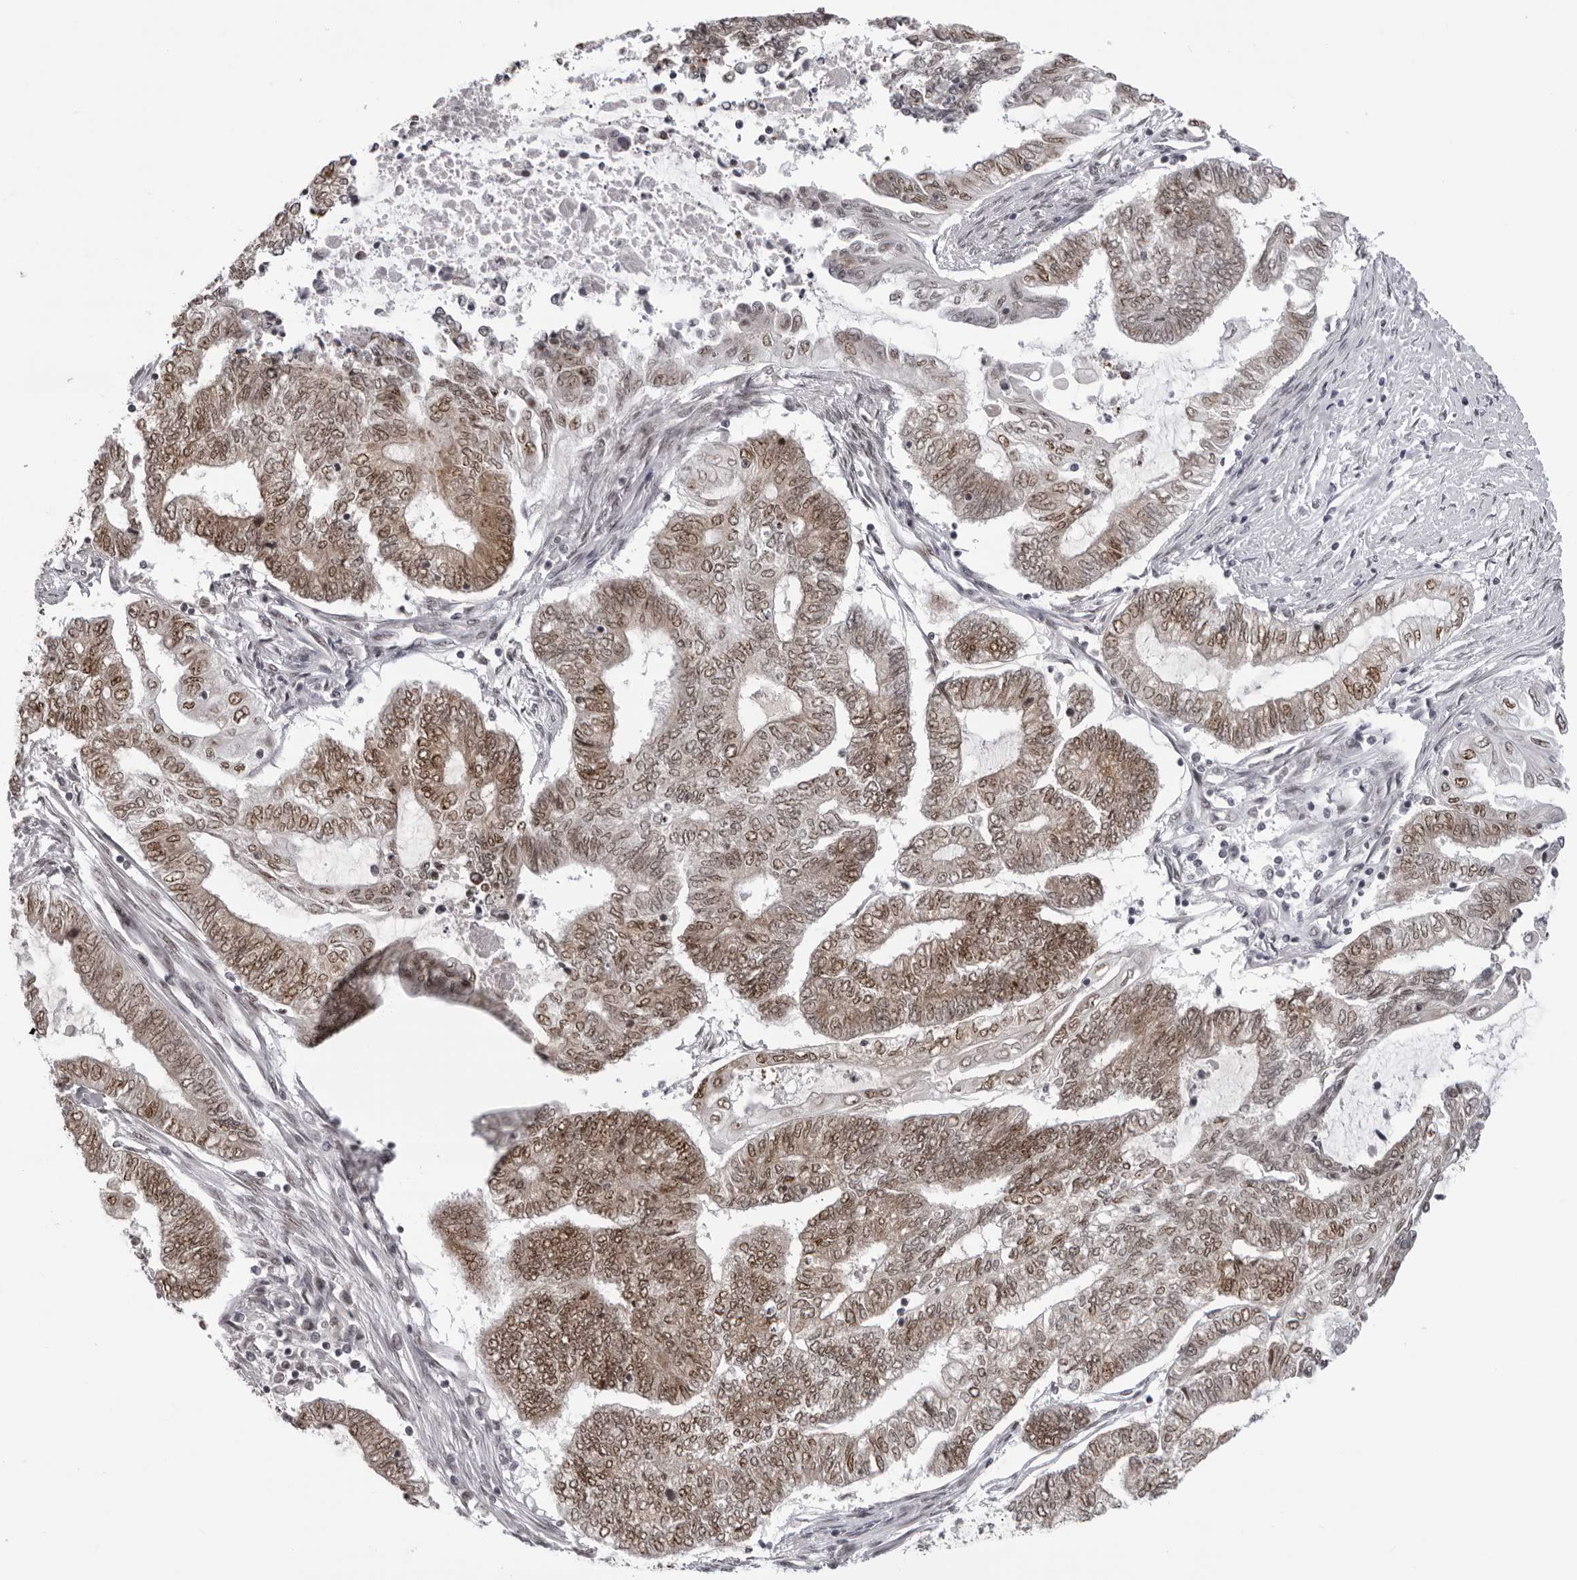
{"staining": {"intensity": "moderate", "quantity": ">75%", "location": "nuclear"}, "tissue": "endometrial cancer", "cell_type": "Tumor cells", "image_type": "cancer", "snomed": [{"axis": "morphology", "description": "Adenocarcinoma, NOS"}, {"axis": "topography", "description": "Uterus"}, {"axis": "topography", "description": "Endometrium"}], "caption": "Tumor cells exhibit medium levels of moderate nuclear expression in about >75% of cells in human adenocarcinoma (endometrial).", "gene": "HEXIM2", "patient": {"sex": "female", "age": 70}}